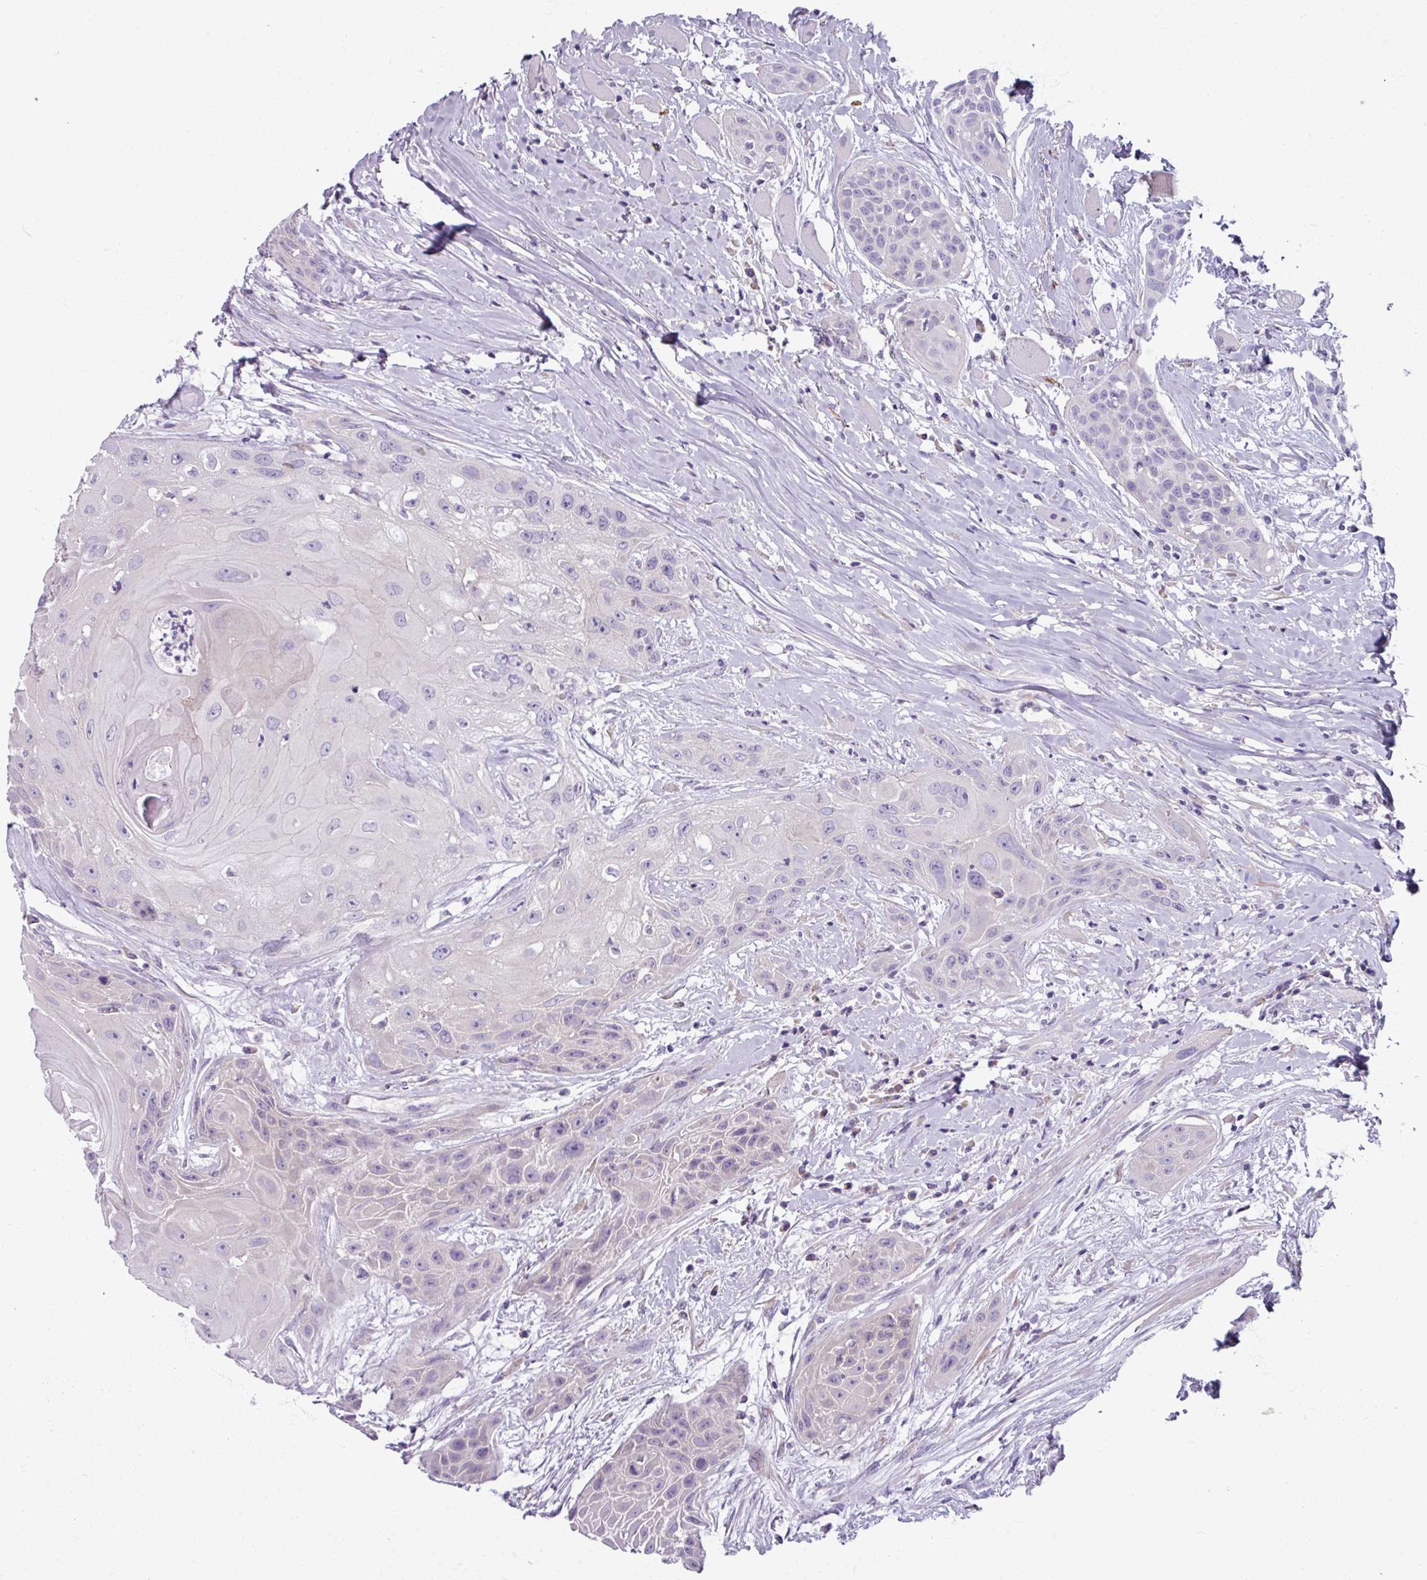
{"staining": {"intensity": "negative", "quantity": "none", "location": "none"}, "tissue": "head and neck cancer", "cell_type": "Tumor cells", "image_type": "cancer", "snomed": [{"axis": "morphology", "description": "Squamous cell carcinoma, NOS"}, {"axis": "topography", "description": "Head-Neck"}], "caption": "An immunohistochemistry (IHC) micrograph of head and neck cancer (squamous cell carcinoma) is shown. There is no staining in tumor cells of head and neck cancer (squamous cell carcinoma).", "gene": "SMIM11", "patient": {"sex": "female", "age": 73}}